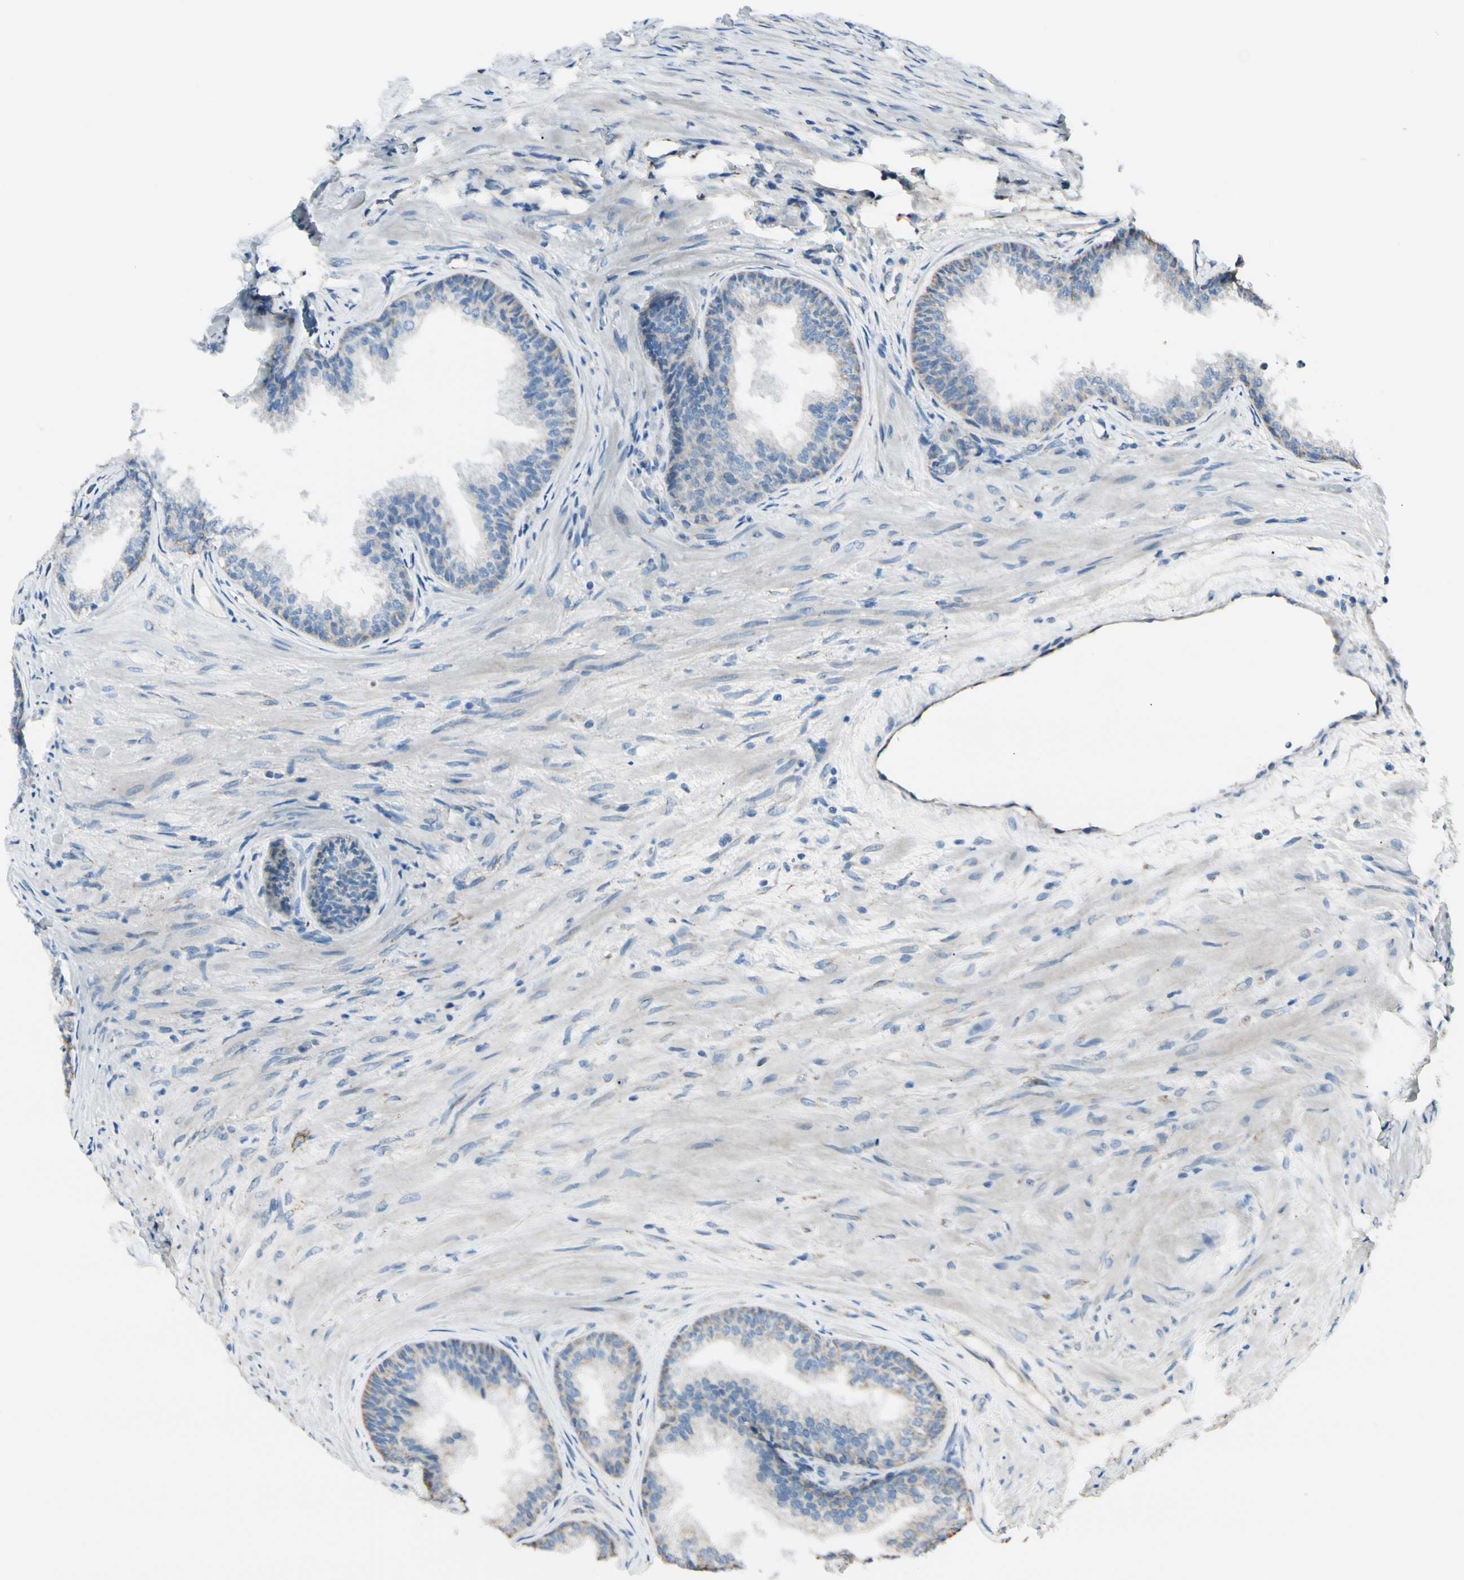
{"staining": {"intensity": "weak", "quantity": "25%-75%", "location": "cytoplasmic/membranous"}, "tissue": "prostate", "cell_type": "Glandular cells", "image_type": "normal", "snomed": [{"axis": "morphology", "description": "Normal tissue, NOS"}, {"axis": "topography", "description": "Prostate"}], "caption": "Protein analysis of normal prostate displays weak cytoplasmic/membranous expression in approximately 25%-75% of glandular cells. (DAB (3,3'-diaminobenzidine) IHC with brightfield microscopy, high magnification).", "gene": "EPHA3", "patient": {"sex": "male", "age": 76}}